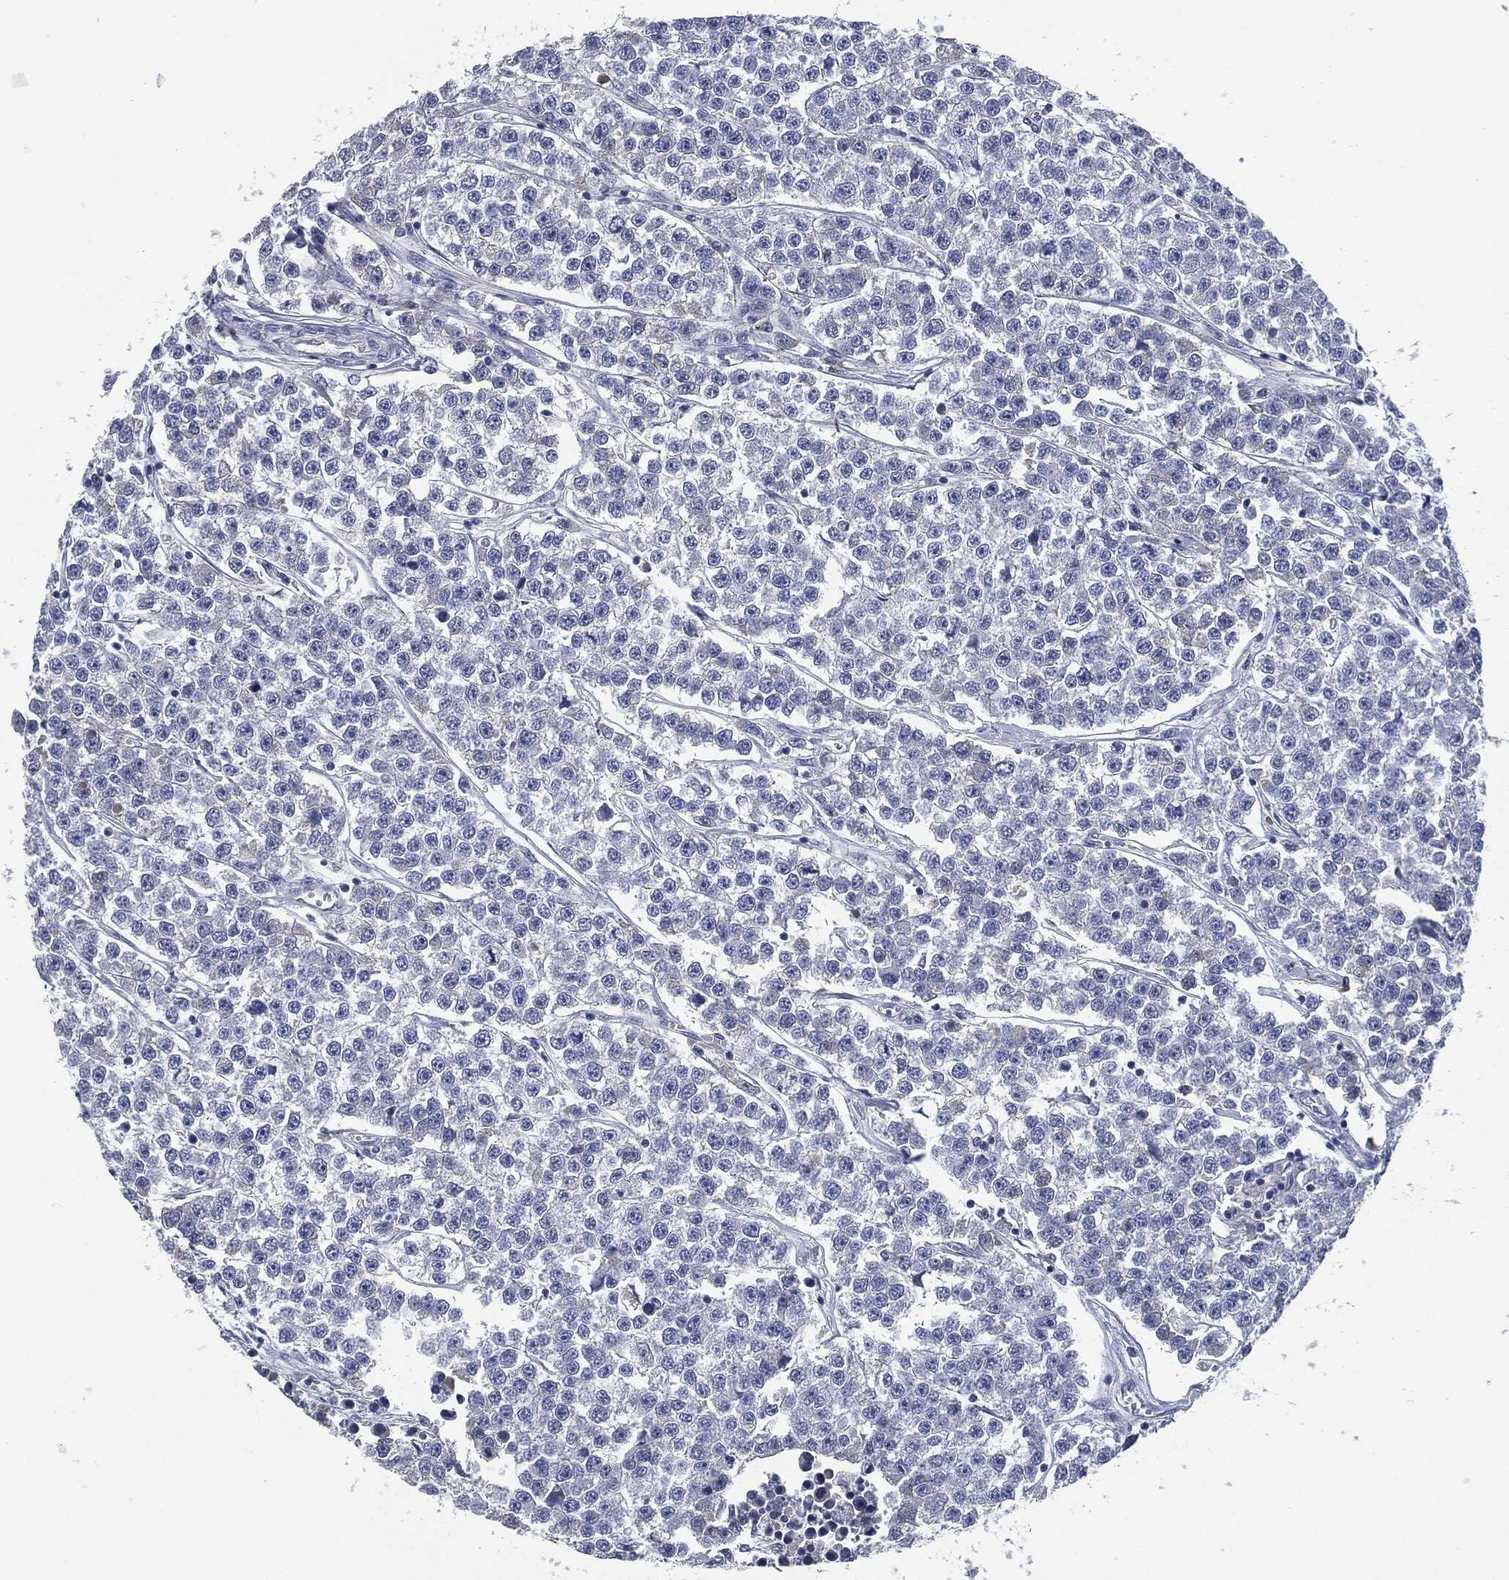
{"staining": {"intensity": "negative", "quantity": "none", "location": "none"}, "tissue": "testis cancer", "cell_type": "Tumor cells", "image_type": "cancer", "snomed": [{"axis": "morphology", "description": "Seminoma, NOS"}, {"axis": "topography", "description": "Testis"}], "caption": "IHC of human testis seminoma exhibits no positivity in tumor cells. (Brightfield microscopy of DAB IHC at high magnification).", "gene": "CD27", "patient": {"sex": "male", "age": 59}}